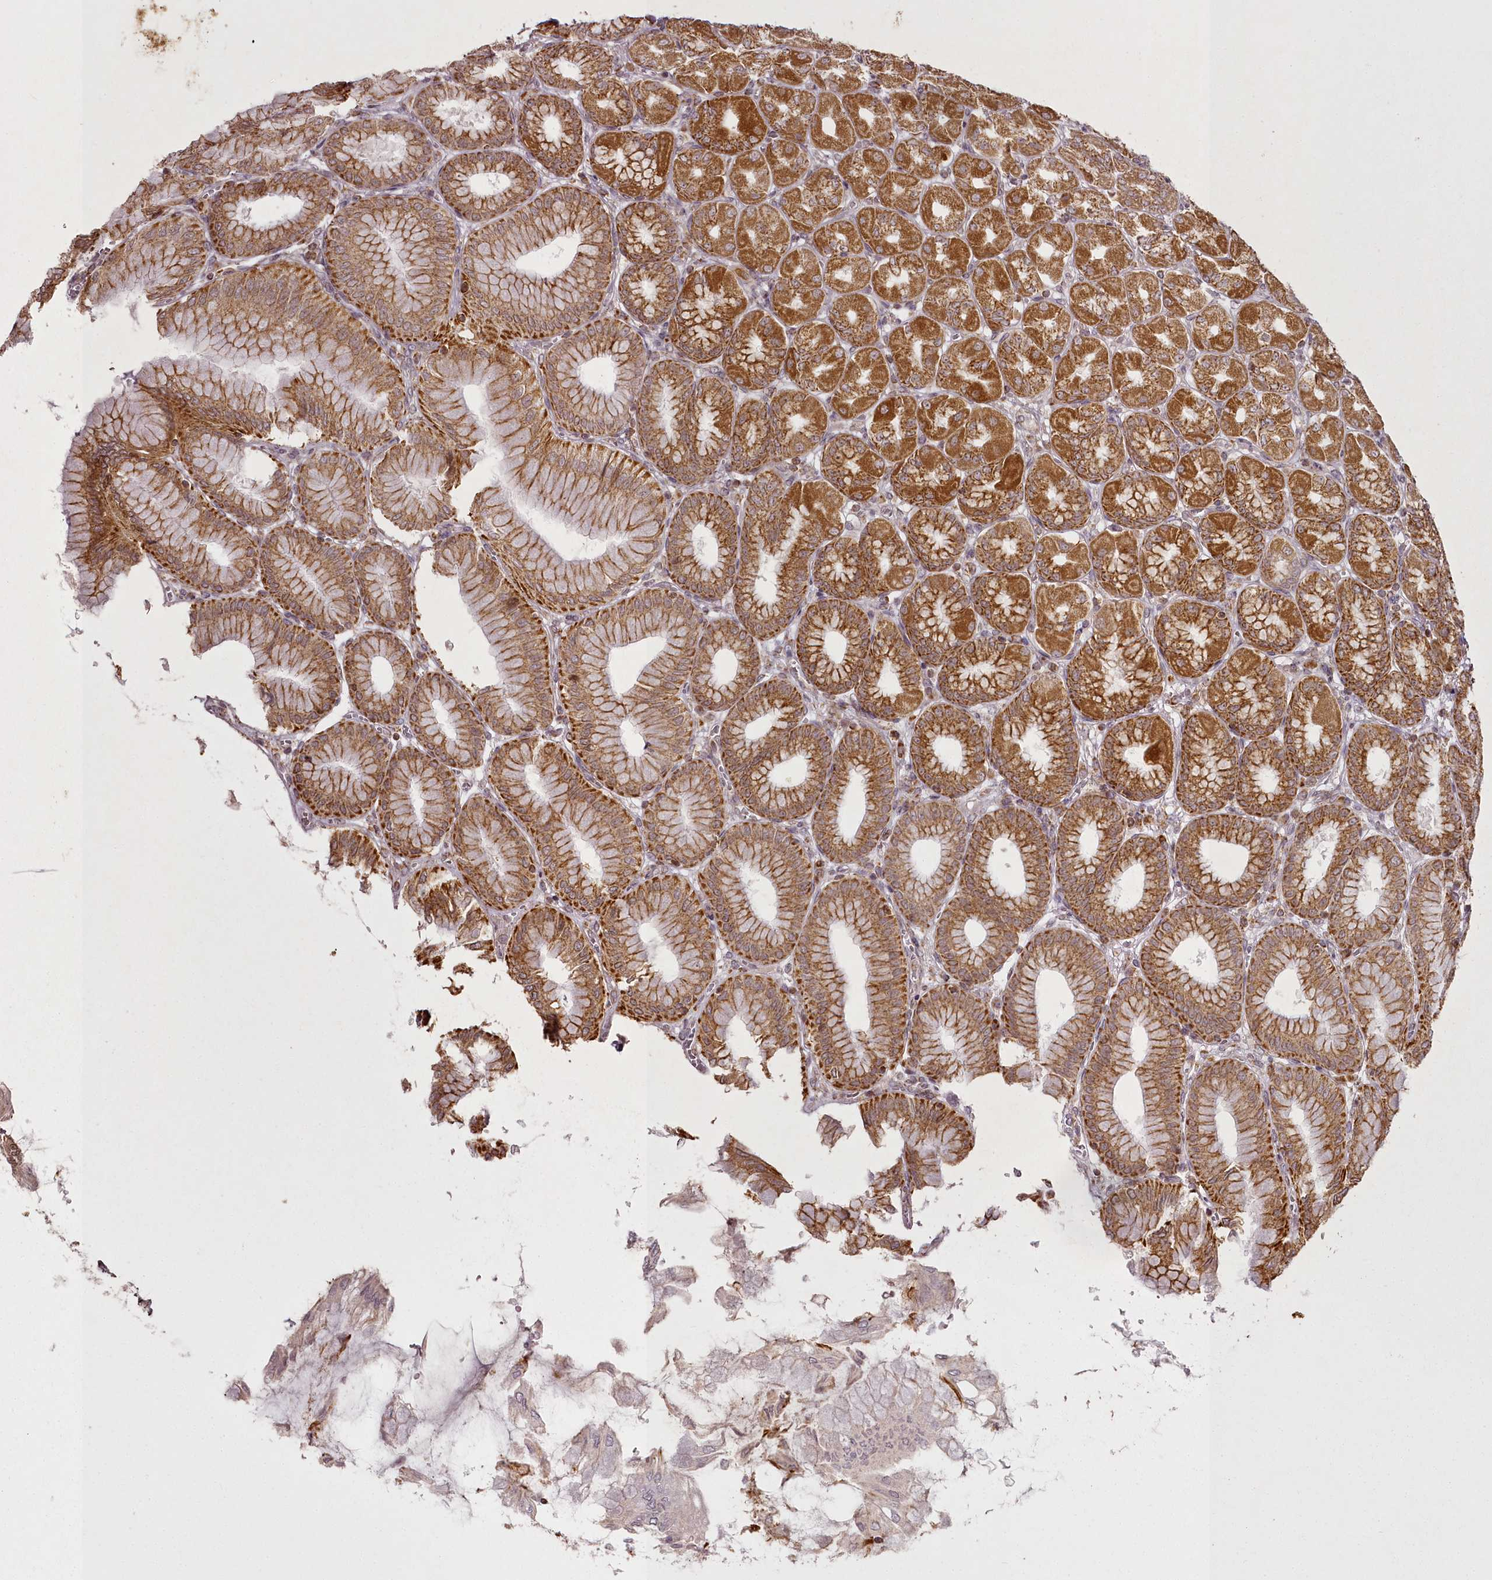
{"staining": {"intensity": "strong", "quantity": ">75%", "location": "cytoplasmic/membranous"}, "tissue": "stomach", "cell_type": "Glandular cells", "image_type": "normal", "snomed": [{"axis": "morphology", "description": "Normal tissue, NOS"}, {"axis": "topography", "description": "Stomach, upper"}], "caption": "Immunohistochemistry micrograph of unremarkable stomach stained for a protein (brown), which shows high levels of strong cytoplasmic/membranous staining in approximately >75% of glandular cells.", "gene": "CHCHD2", "patient": {"sex": "female", "age": 56}}